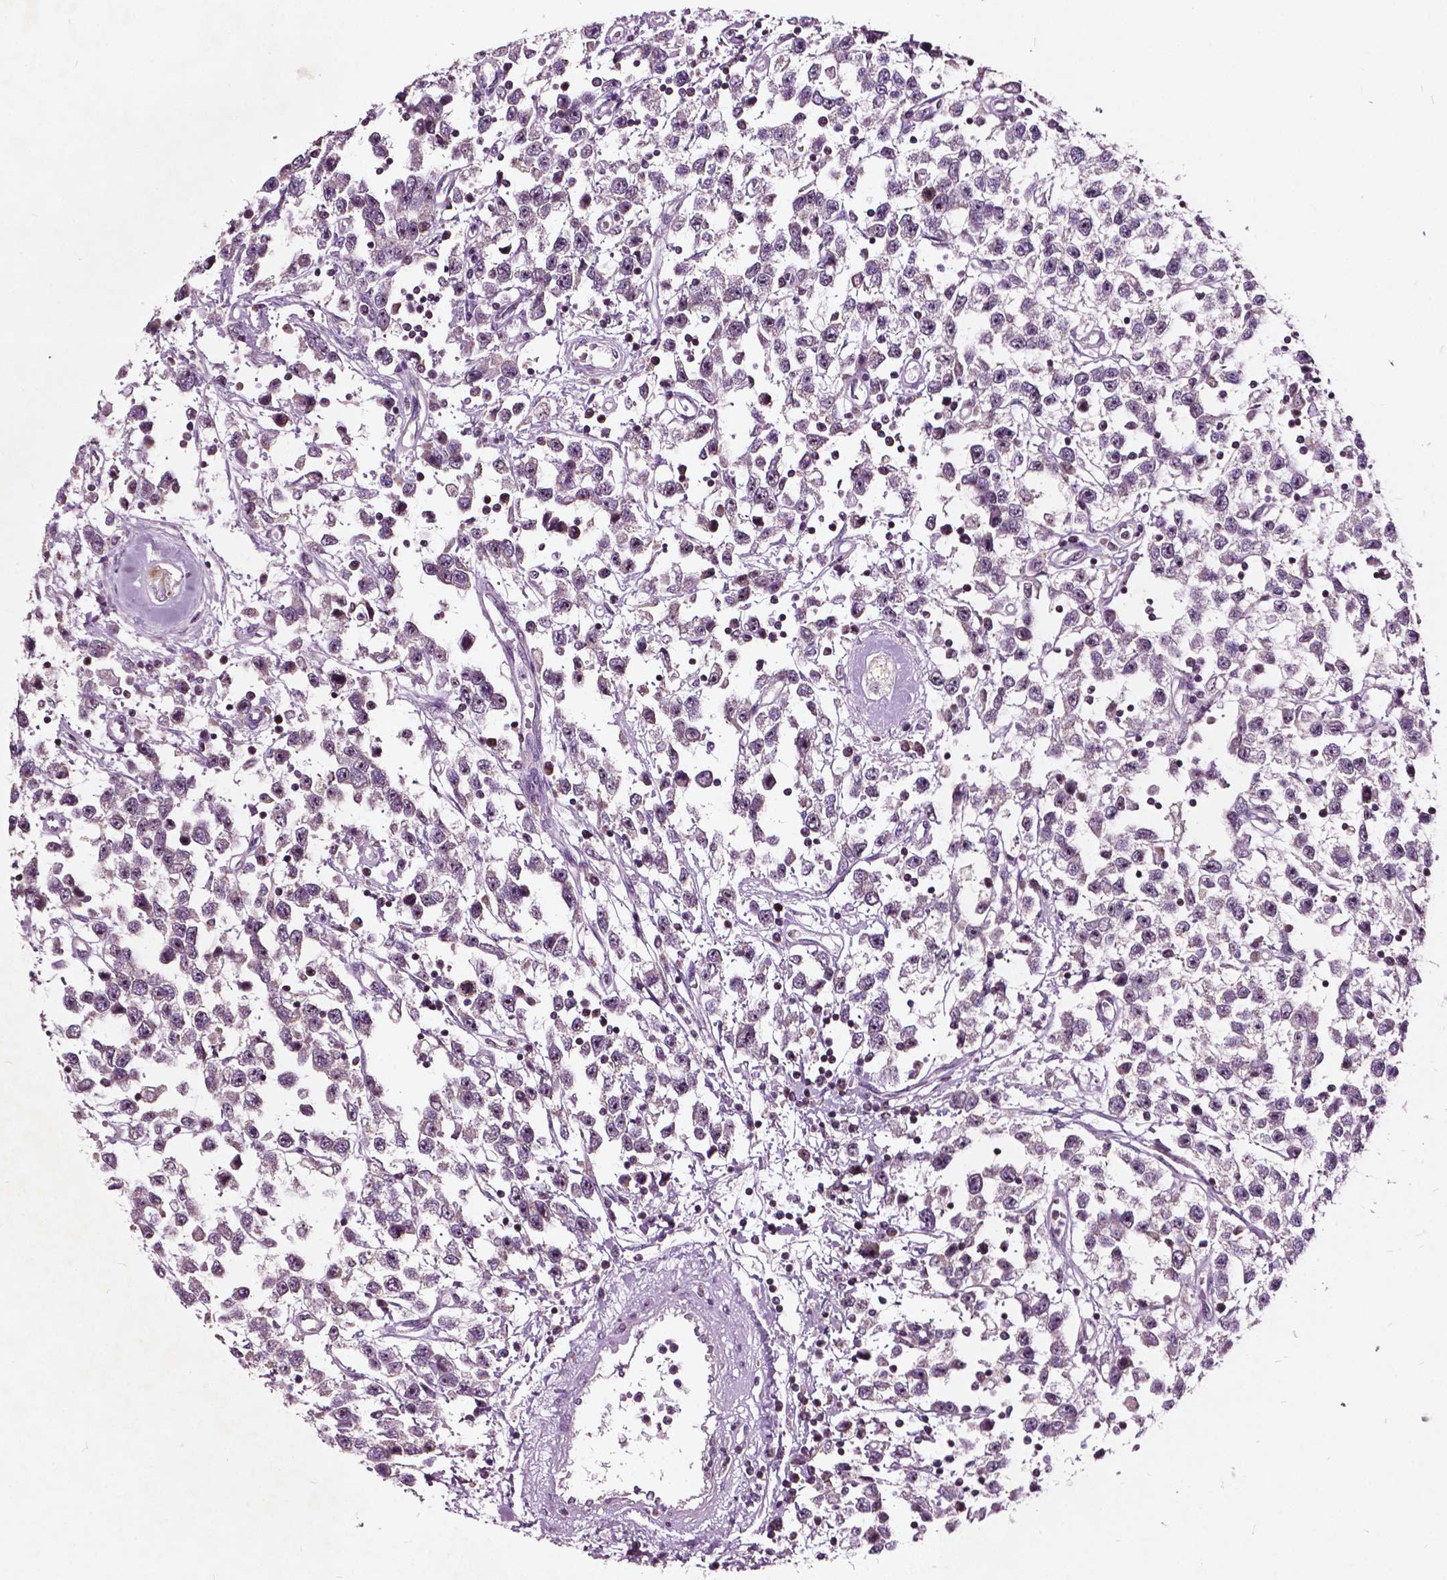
{"staining": {"intensity": "negative", "quantity": "none", "location": "none"}, "tissue": "testis cancer", "cell_type": "Tumor cells", "image_type": "cancer", "snomed": [{"axis": "morphology", "description": "Seminoma, NOS"}, {"axis": "topography", "description": "Testis"}], "caption": "A high-resolution image shows immunohistochemistry staining of seminoma (testis), which demonstrates no significant staining in tumor cells.", "gene": "ODF3L2", "patient": {"sex": "male", "age": 34}}